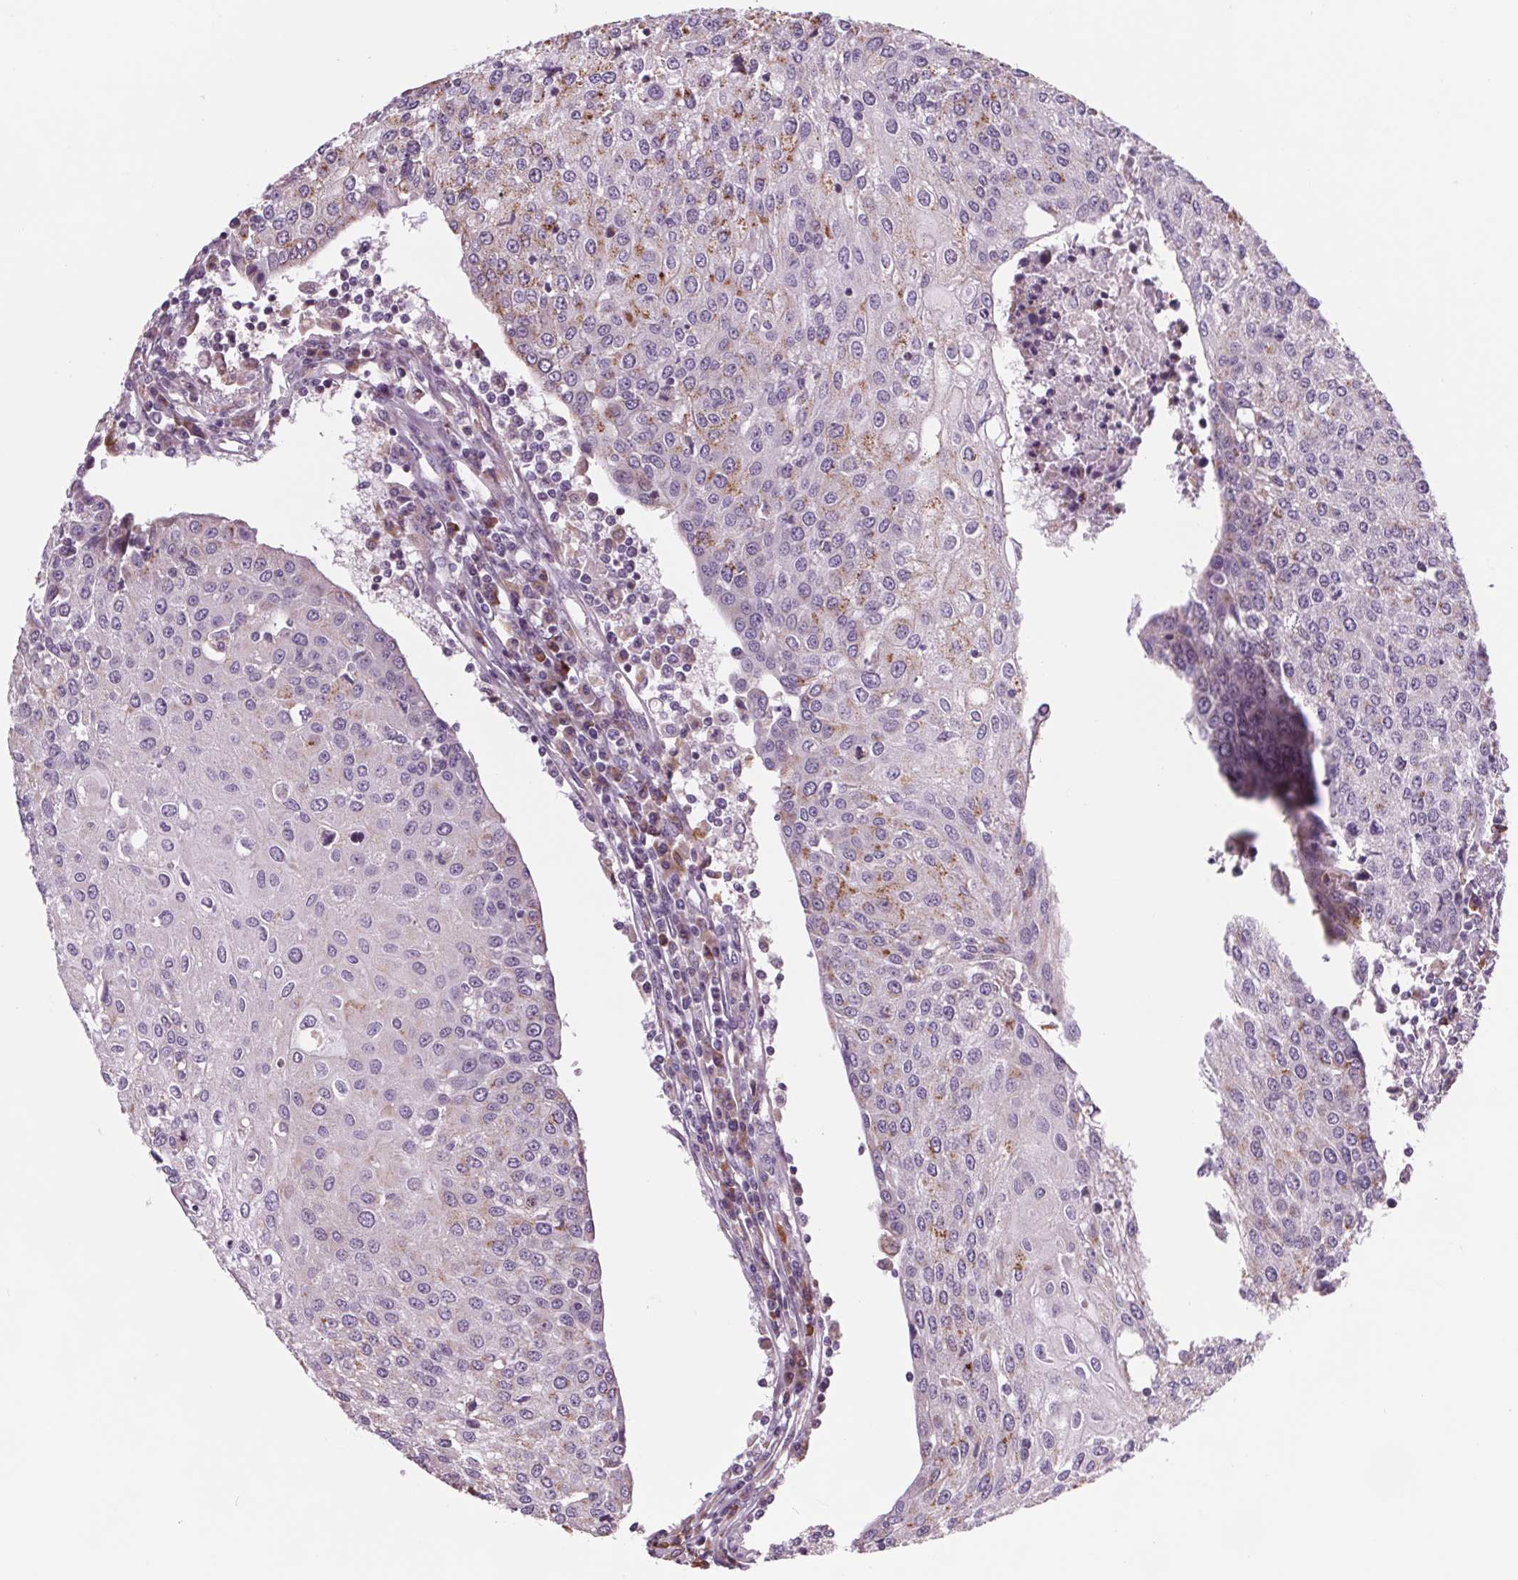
{"staining": {"intensity": "moderate", "quantity": "<25%", "location": "cytoplasmic/membranous"}, "tissue": "urothelial cancer", "cell_type": "Tumor cells", "image_type": "cancer", "snomed": [{"axis": "morphology", "description": "Urothelial carcinoma, High grade"}, {"axis": "topography", "description": "Urinary bladder"}], "caption": "Tumor cells reveal low levels of moderate cytoplasmic/membranous expression in approximately <25% of cells in human urothelial cancer.", "gene": "SAMD5", "patient": {"sex": "female", "age": 85}}